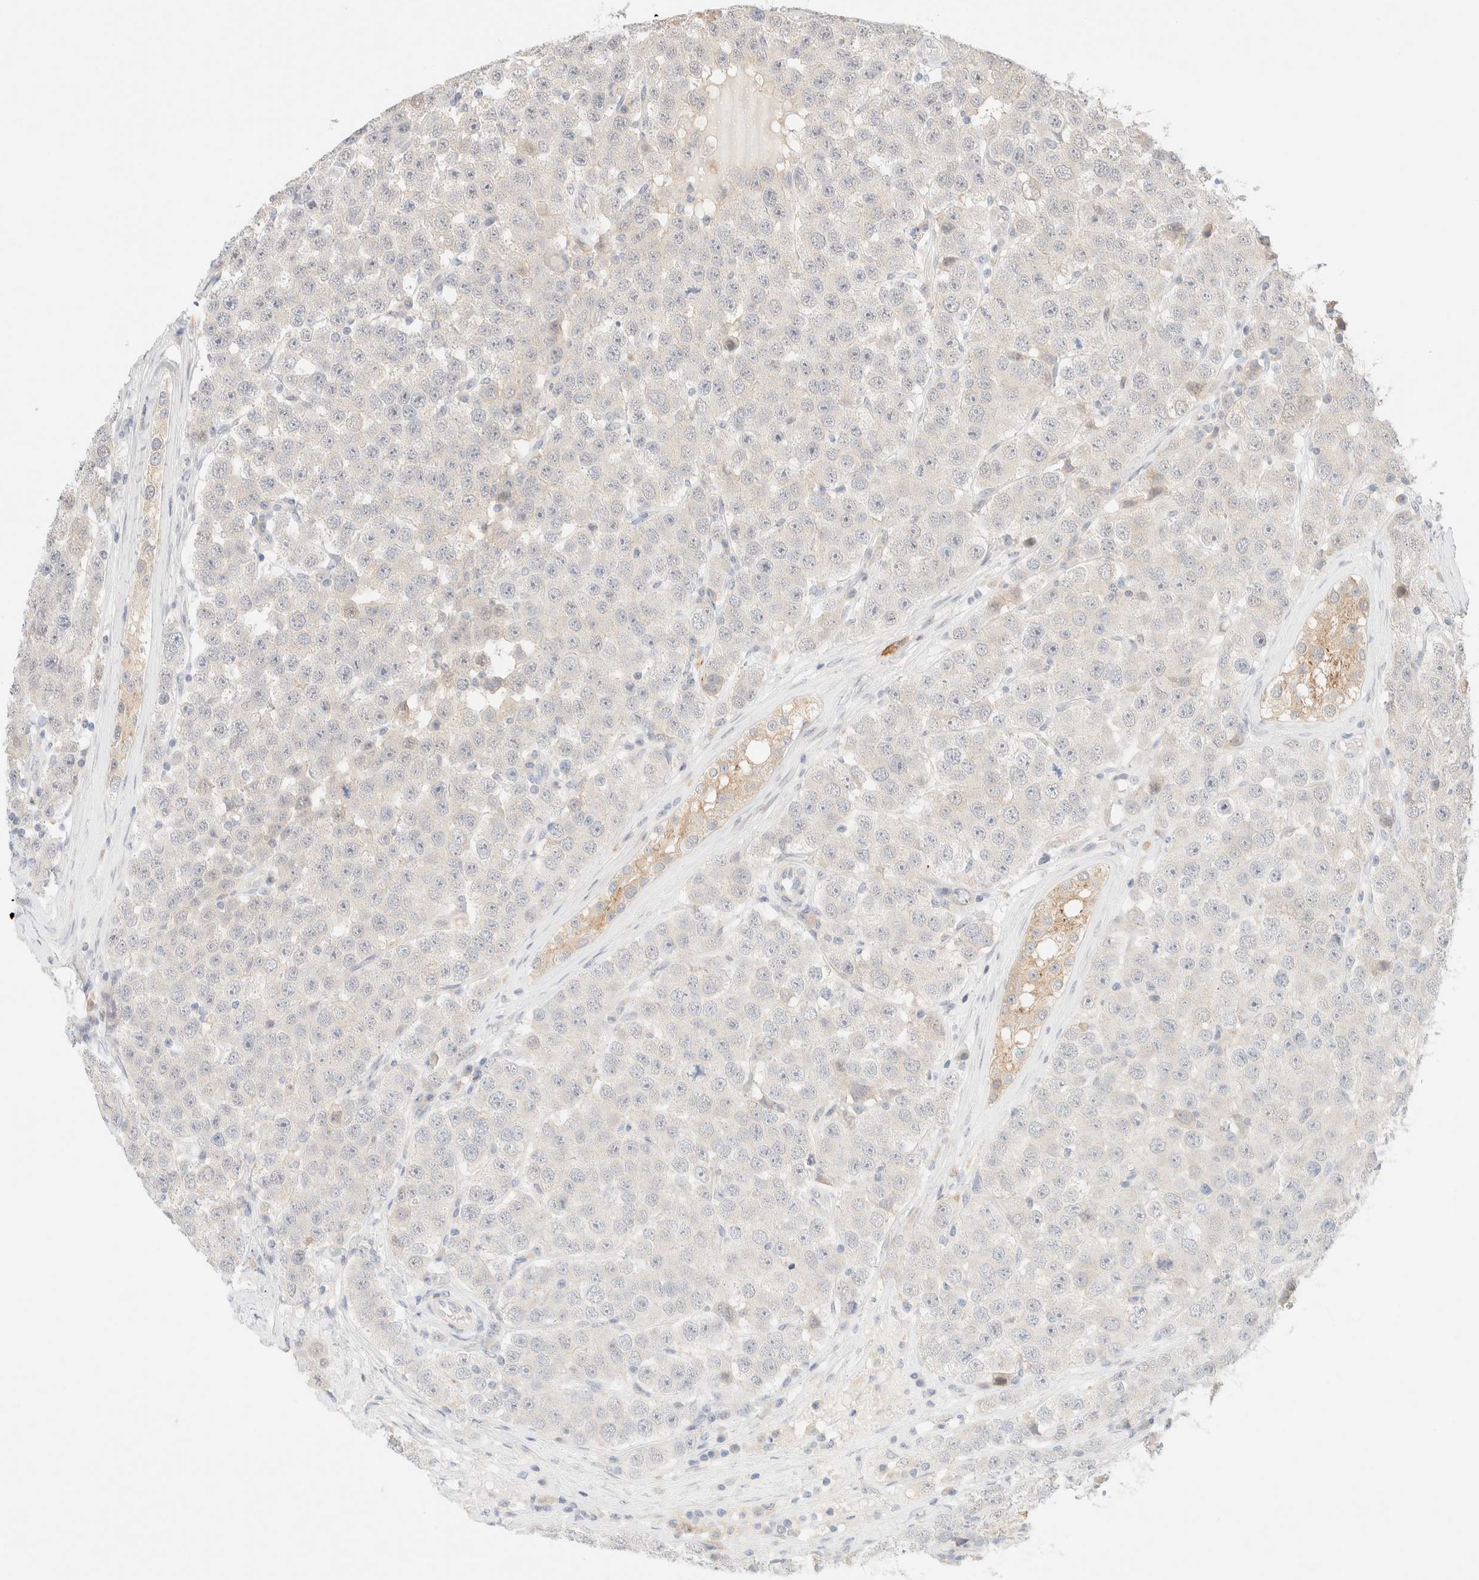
{"staining": {"intensity": "negative", "quantity": "none", "location": "none"}, "tissue": "testis cancer", "cell_type": "Tumor cells", "image_type": "cancer", "snomed": [{"axis": "morphology", "description": "Seminoma, NOS"}, {"axis": "morphology", "description": "Carcinoma, Embryonal, NOS"}, {"axis": "topography", "description": "Testis"}], "caption": "Testis embryonal carcinoma was stained to show a protein in brown. There is no significant positivity in tumor cells. (DAB (3,3'-diaminobenzidine) IHC visualized using brightfield microscopy, high magnification).", "gene": "SGSM2", "patient": {"sex": "male", "age": 28}}